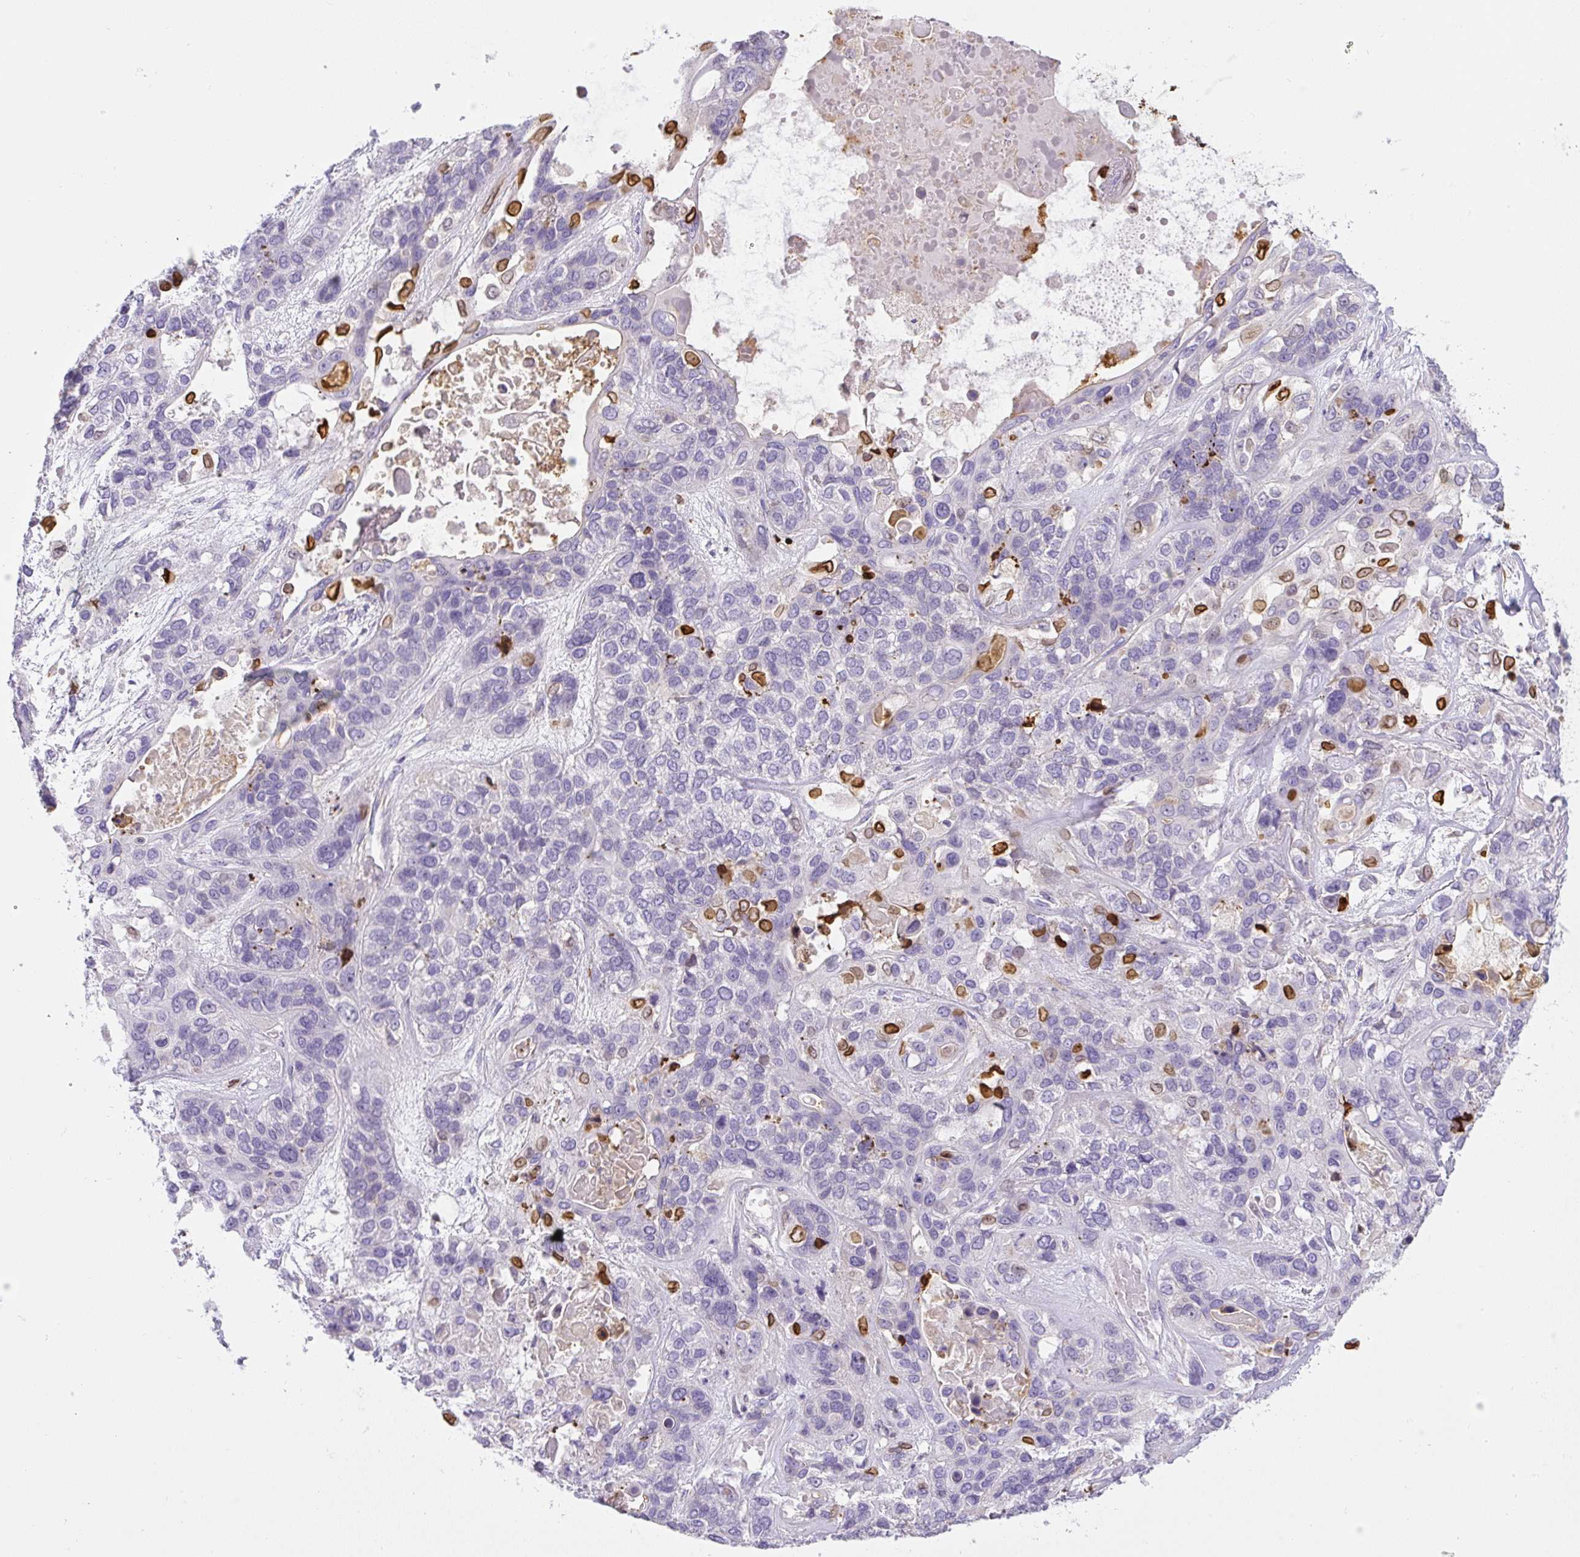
{"staining": {"intensity": "negative", "quantity": "none", "location": "none"}, "tissue": "lung cancer", "cell_type": "Tumor cells", "image_type": "cancer", "snomed": [{"axis": "morphology", "description": "Squamous cell carcinoma, NOS"}, {"axis": "topography", "description": "Lung"}], "caption": "Lung cancer (squamous cell carcinoma) was stained to show a protein in brown. There is no significant expression in tumor cells.", "gene": "PIP5KL1", "patient": {"sex": "female", "age": 70}}